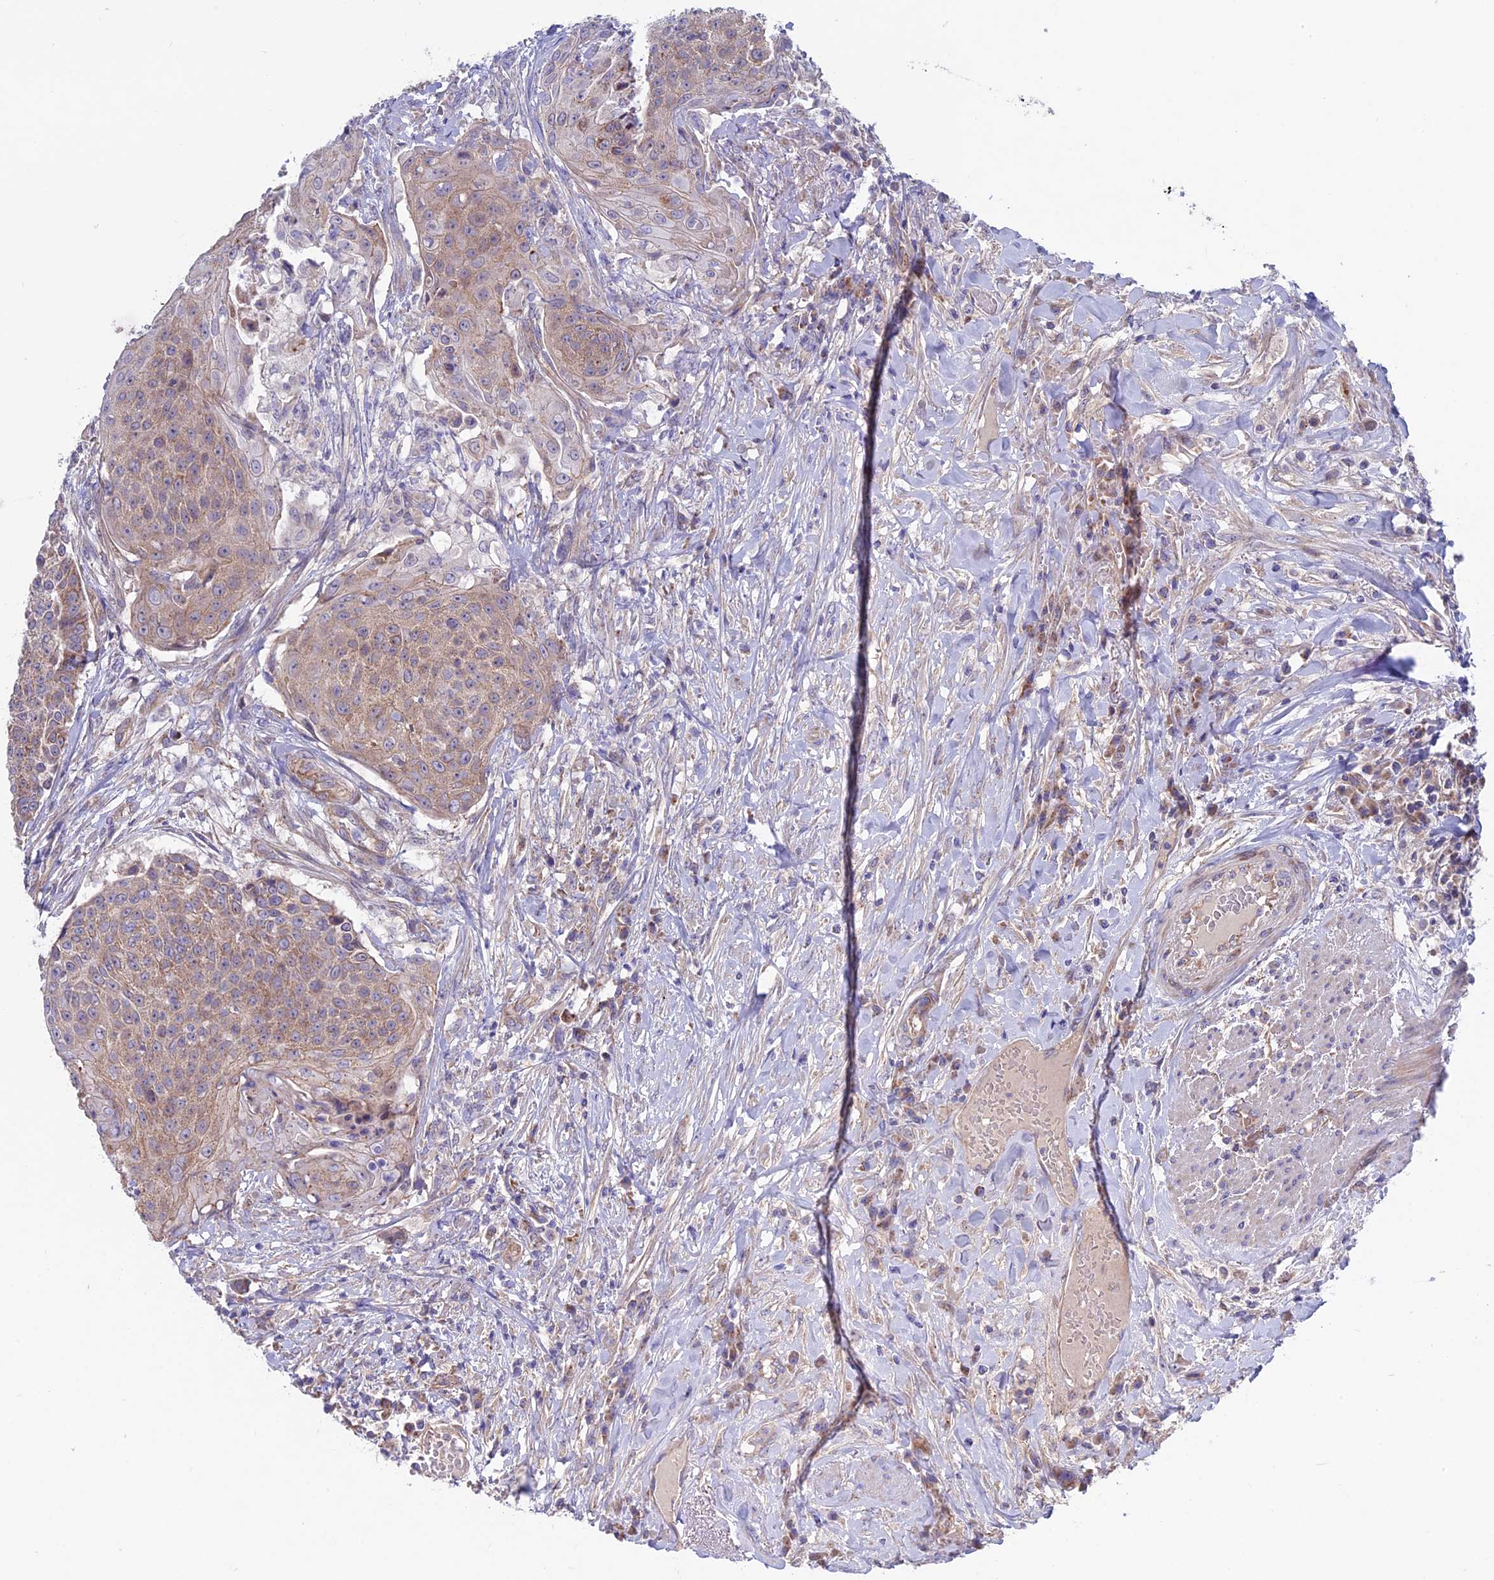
{"staining": {"intensity": "weak", "quantity": ">75%", "location": "cytoplasmic/membranous"}, "tissue": "urothelial cancer", "cell_type": "Tumor cells", "image_type": "cancer", "snomed": [{"axis": "morphology", "description": "Urothelial carcinoma, High grade"}, {"axis": "topography", "description": "Urinary bladder"}], "caption": "Immunohistochemical staining of high-grade urothelial carcinoma displays weak cytoplasmic/membranous protein expression in about >75% of tumor cells.", "gene": "ETFDH", "patient": {"sex": "female", "age": 63}}